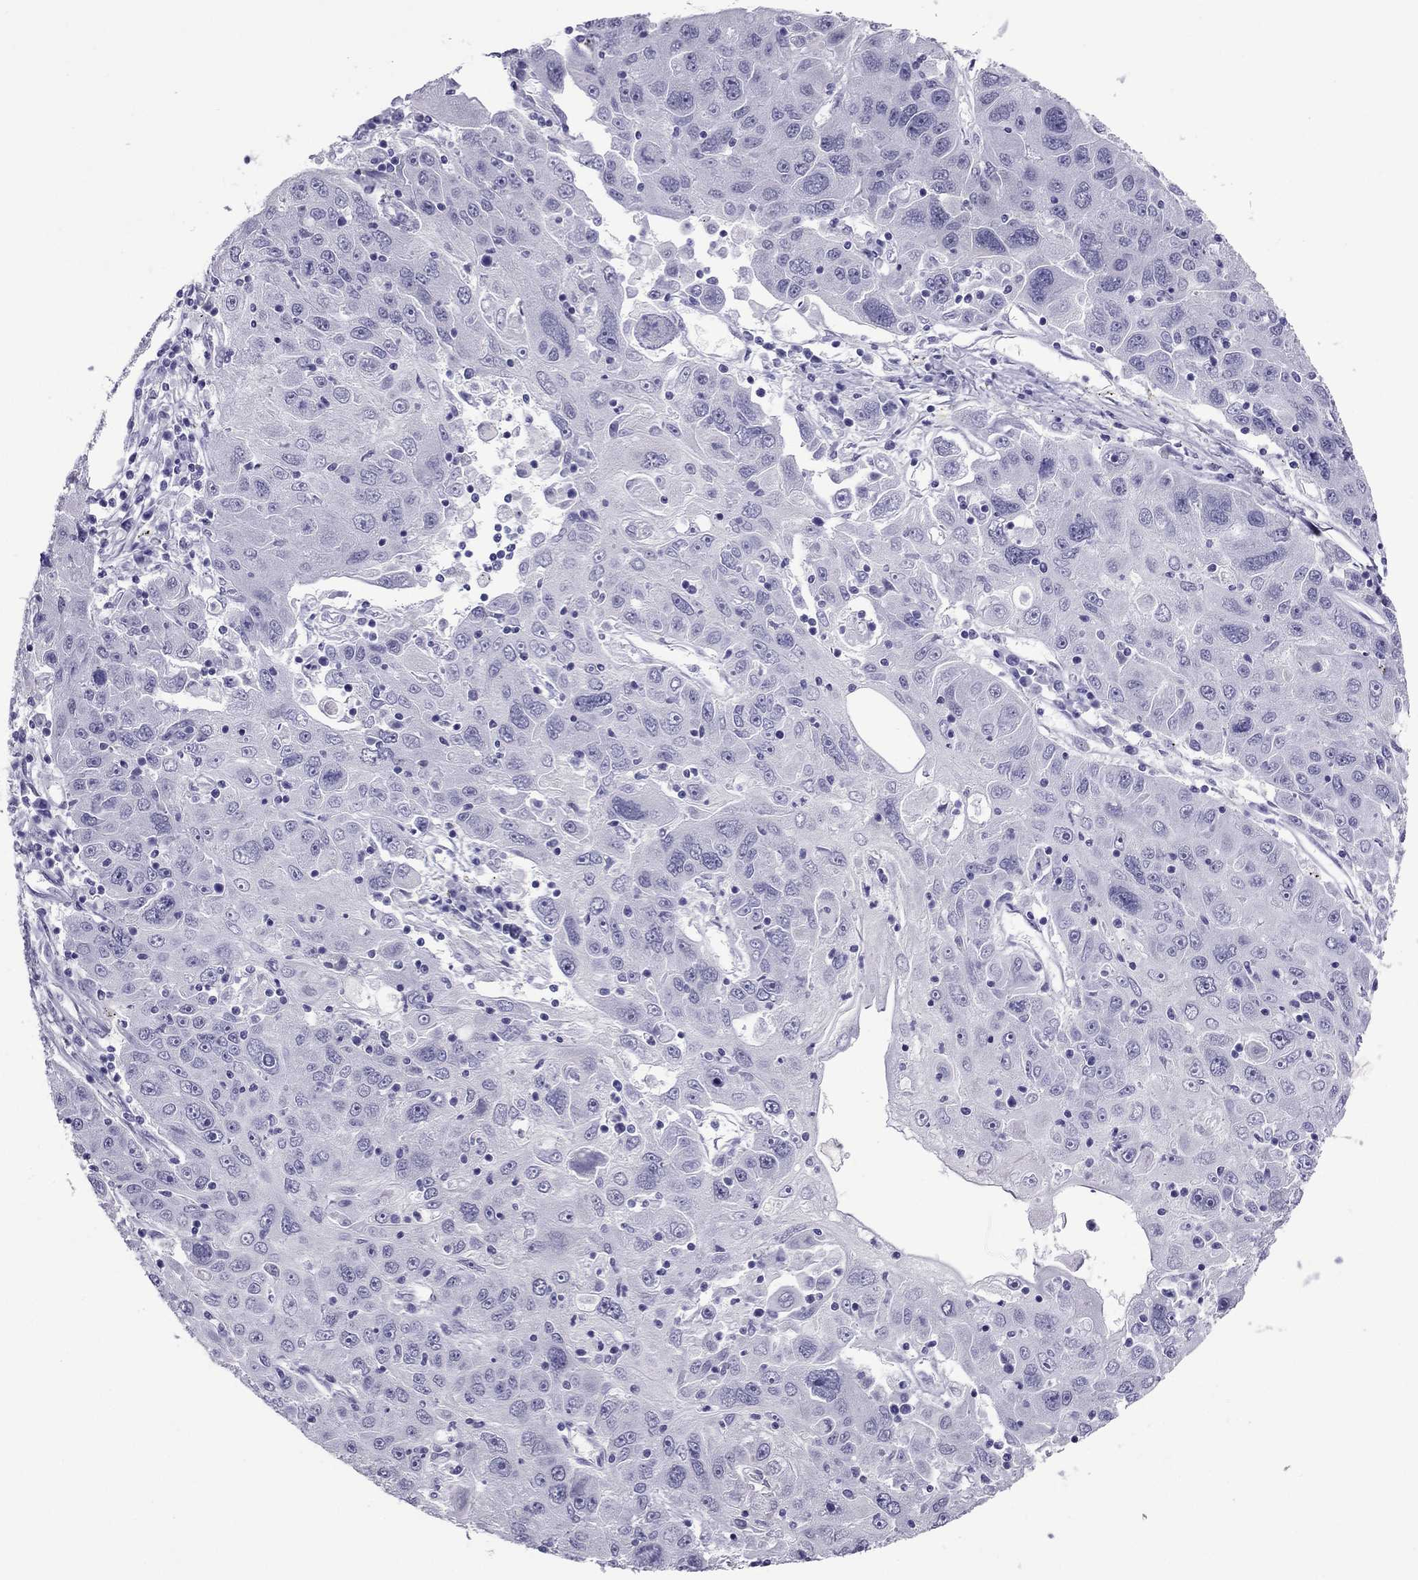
{"staining": {"intensity": "negative", "quantity": "none", "location": "none"}, "tissue": "stomach cancer", "cell_type": "Tumor cells", "image_type": "cancer", "snomed": [{"axis": "morphology", "description": "Adenocarcinoma, NOS"}, {"axis": "topography", "description": "Stomach"}], "caption": "The histopathology image displays no significant staining in tumor cells of stomach cancer (adenocarcinoma). (DAB (3,3'-diaminobenzidine) immunohistochemistry with hematoxylin counter stain).", "gene": "ZNF646", "patient": {"sex": "male", "age": 56}}